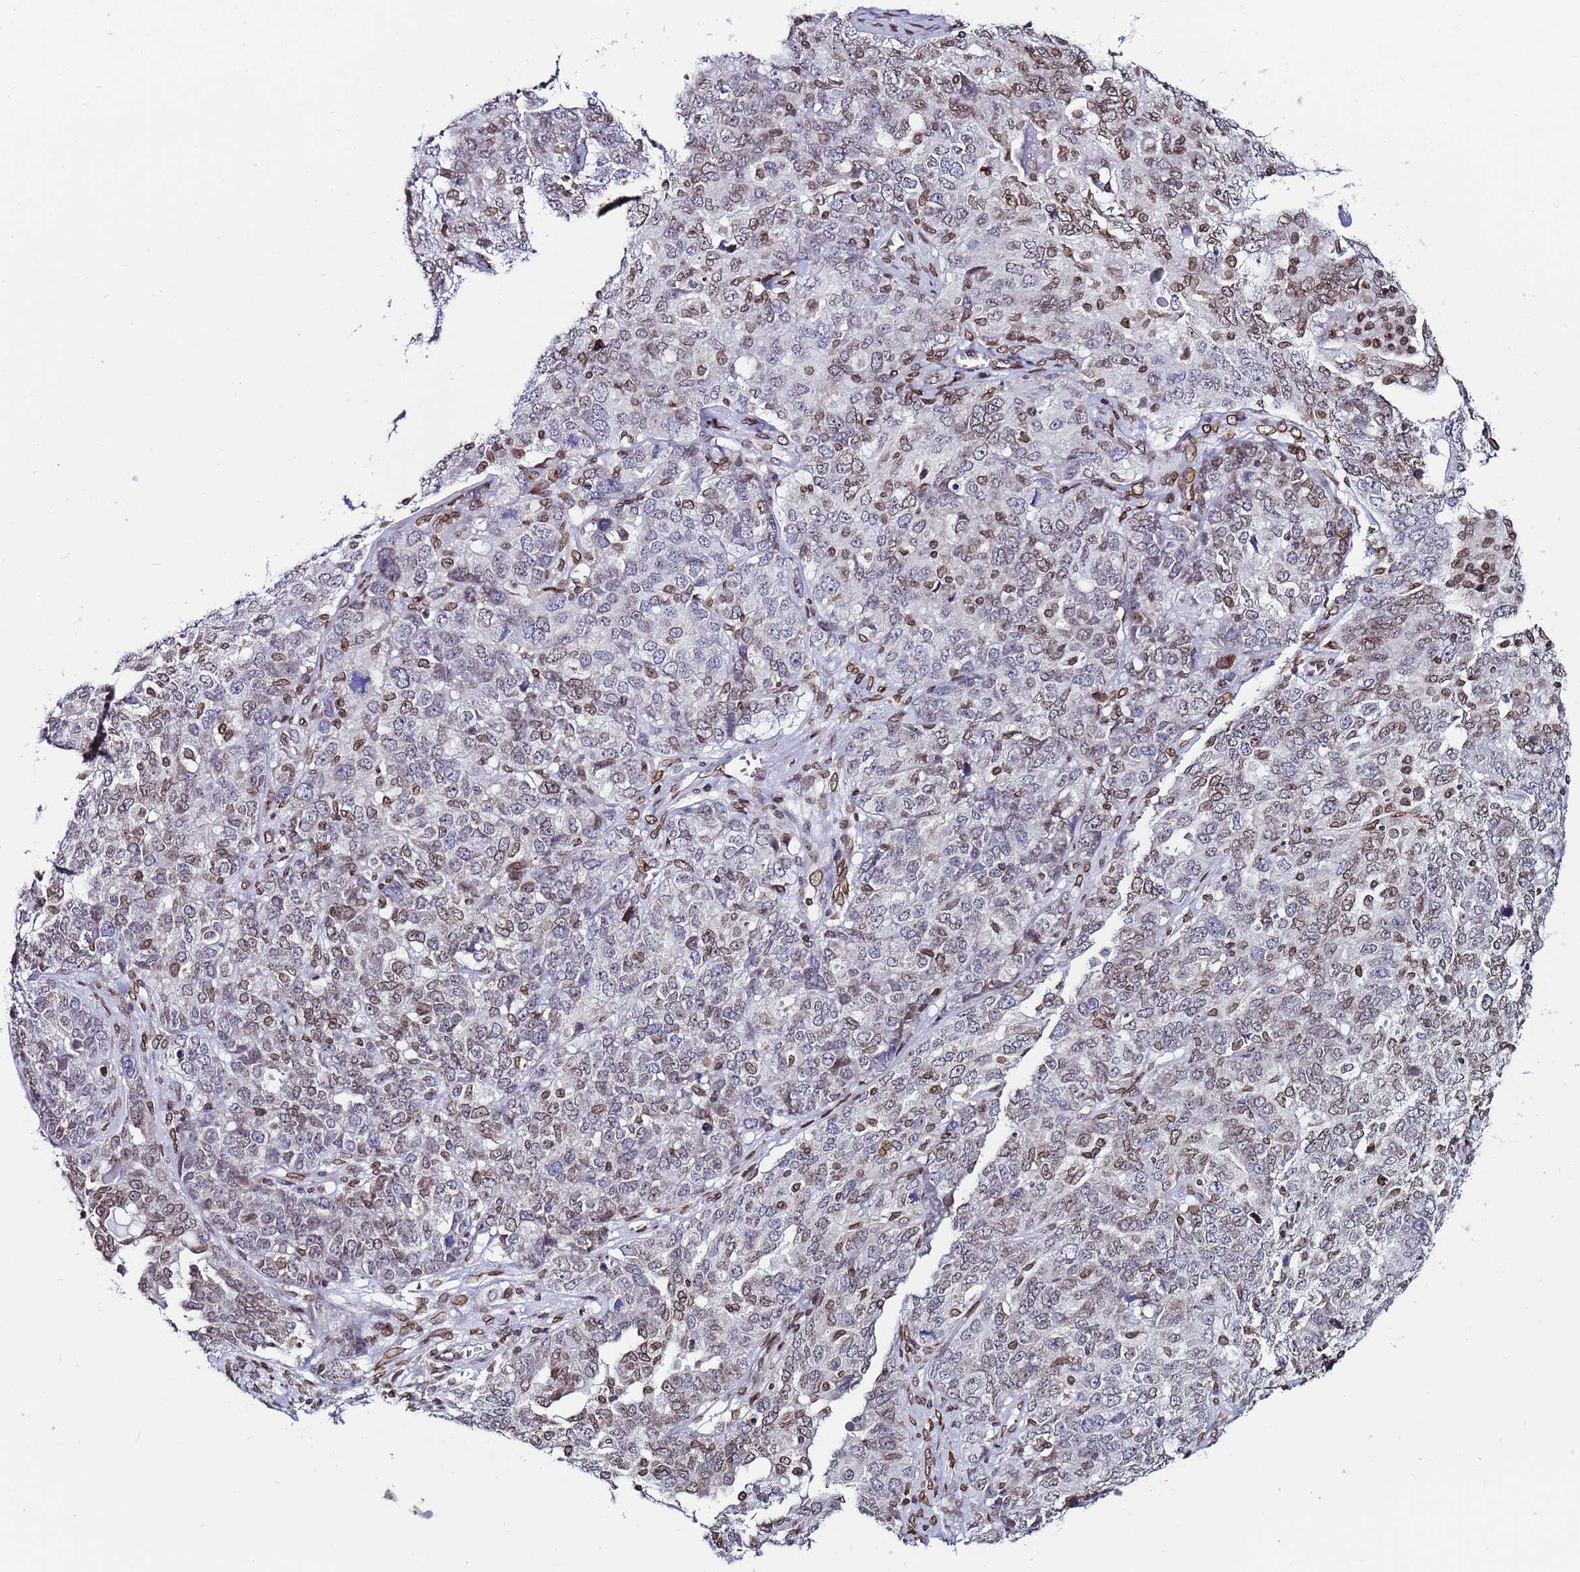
{"staining": {"intensity": "moderate", "quantity": "<25%", "location": "nuclear"}, "tissue": "ovarian cancer", "cell_type": "Tumor cells", "image_type": "cancer", "snomed": [{"axis": "morphology", "description": "Carcinoma, endometroid"}, {"axis": "topography", "description": "Ovary"}], "caption": "A brown stain shows moderate nuclear expression of a protein in ovarian endometroid carcinoma tumor cells.", "gene": "TOR1AIP1", "patient": {"sex": "female", "age": 62}}